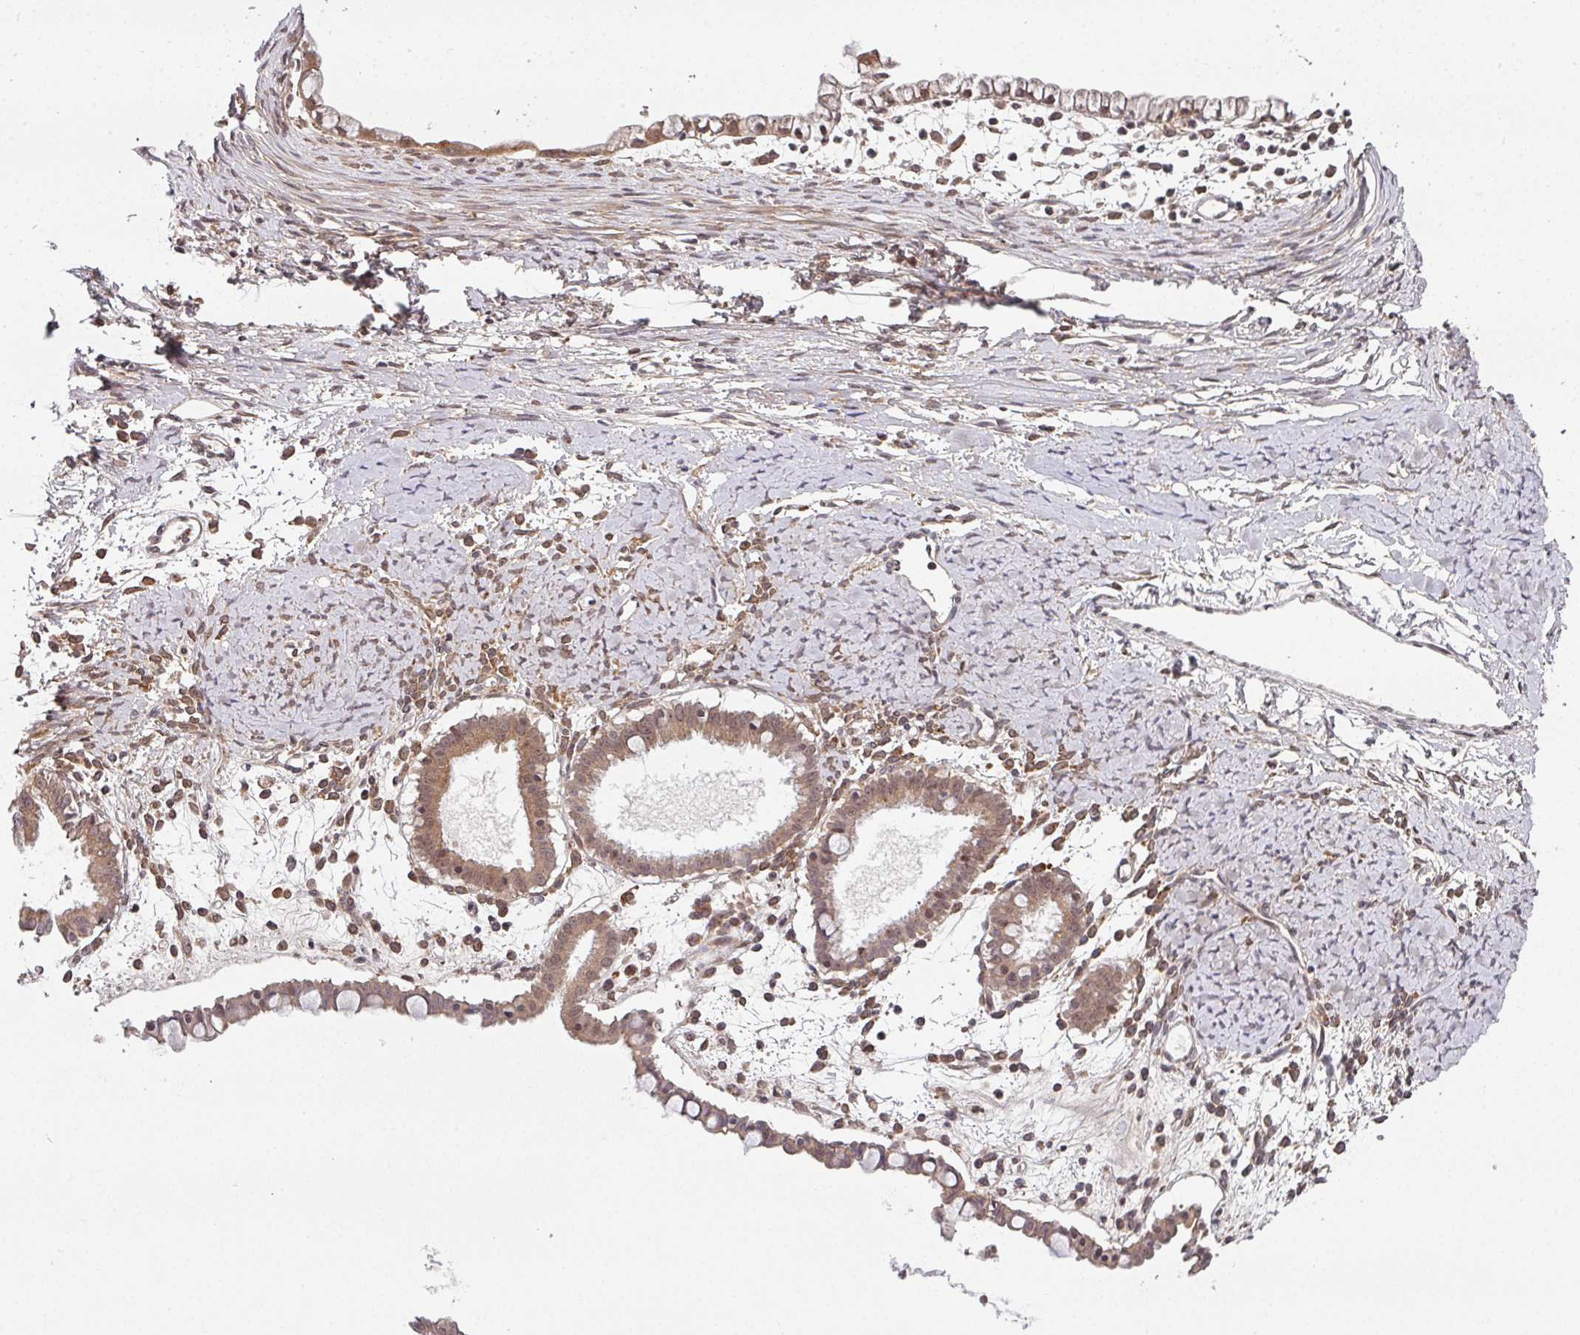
{"staining": {"intensity": "moderate", "quantity": ">75%", "location": "cytoplasmic/membranous,nuclear"}, "tissue": "ovarian cancer", "cell_type": "Tumor cells", "image_type": "cancer", "snomed": [{"axis": "morphology", "description": "Cystadenocarcinoma, mucinous, NOS"}, {"axis": "topography", "description": "Ovary"}], "caption": "A high-resolution photomicrograph shows IHC staining of ovarian cancer (mucinous cystadenocarcinoma), which demonstrates moderate cytoplasmic/membranous and nuclear expression in approximately >75% of tumor cells. Nuclei are stained in blue.", "gene": "CAMLG", "patient": {"sex": "female", "age": 61}}